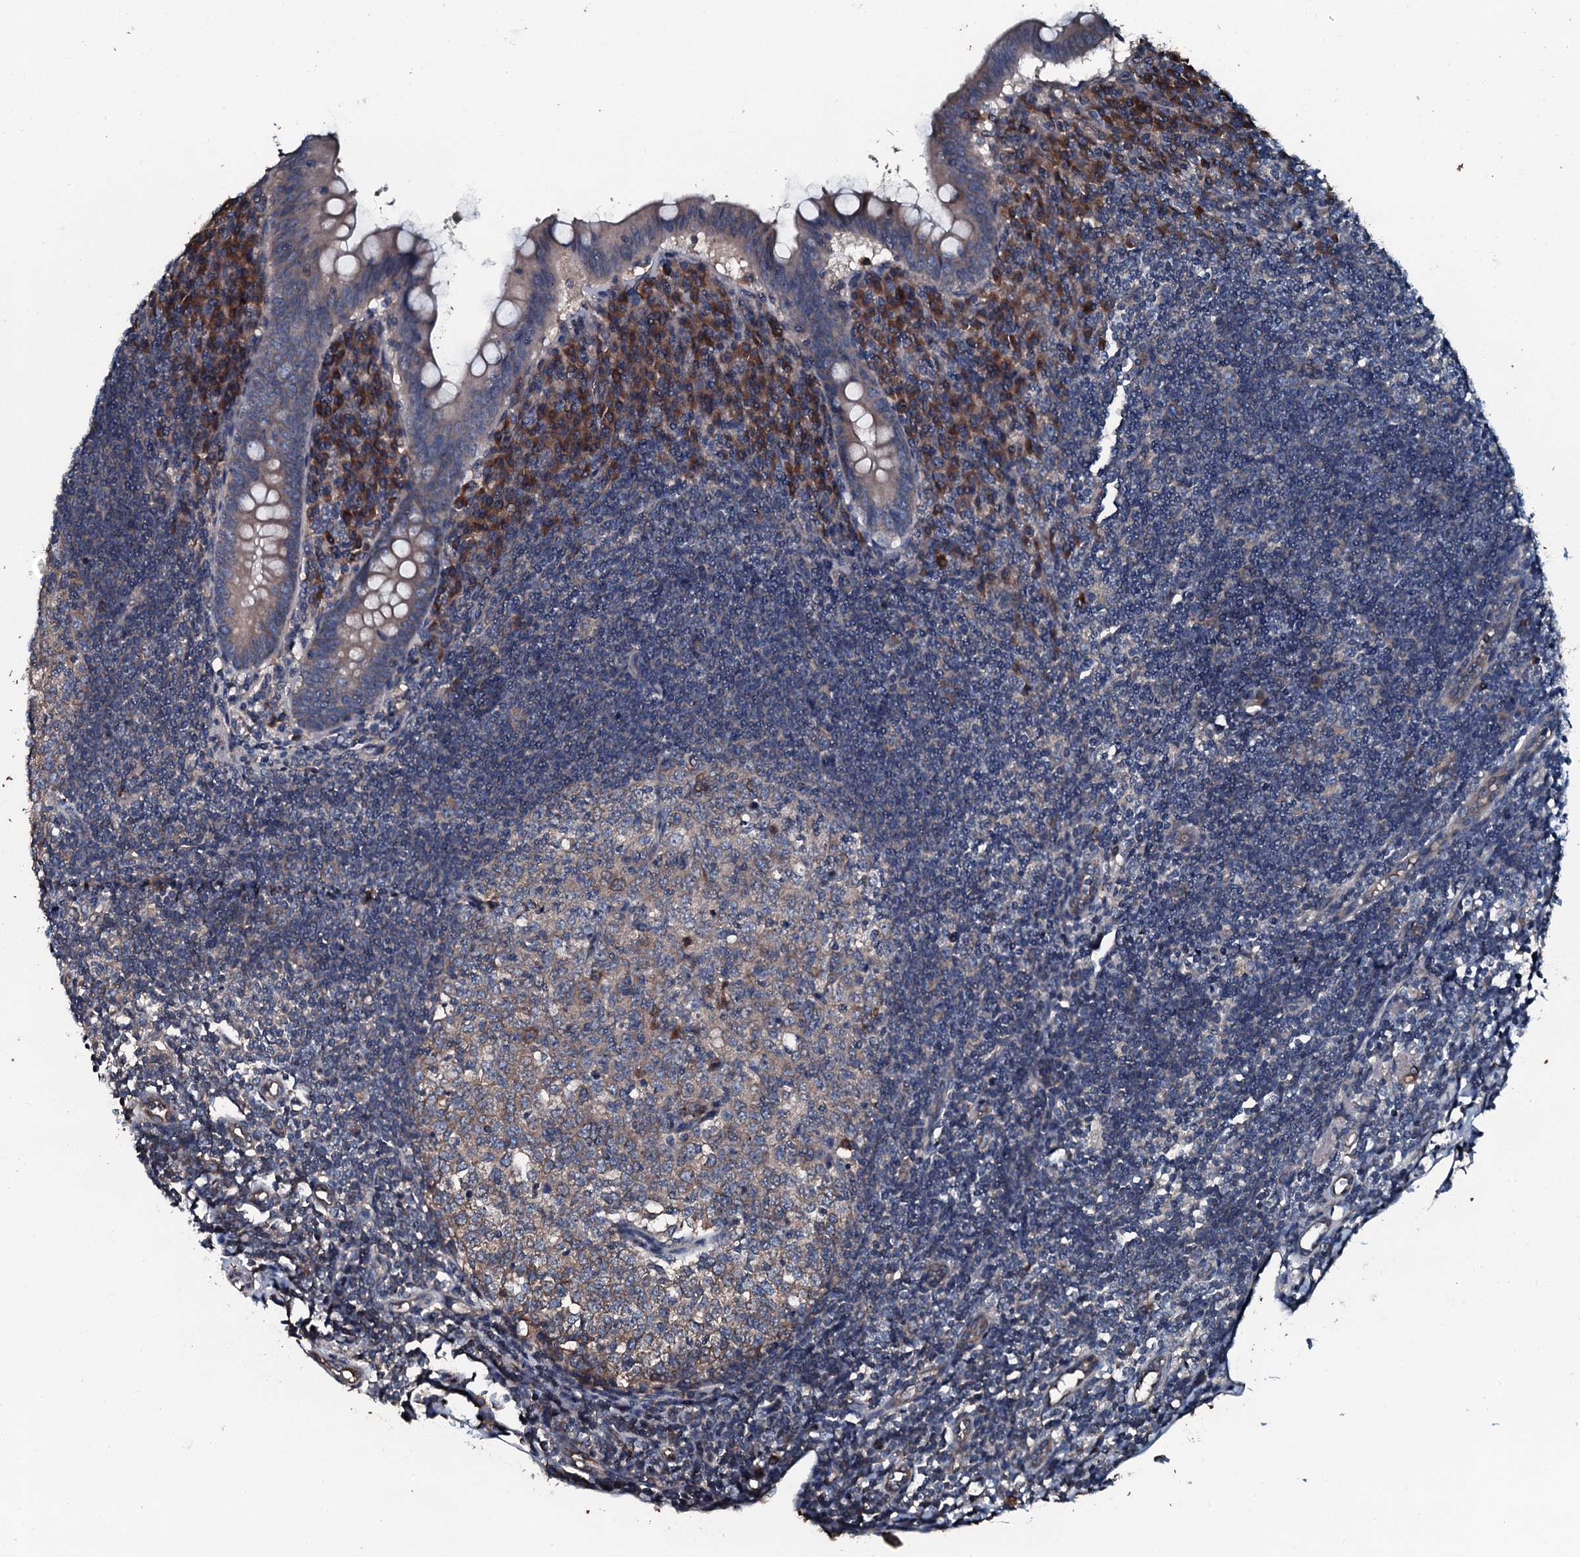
{"staining": {"intensity": "moderate", "quantity": "25%-75%", "location": "cytoplasmic/membranous"}, "tissue": "appendix", "cell_type": "Glandular cells", "image_type": "normal", "snomed": [{"axis": "morphology", "description": "Normal tissue, NOS"}, {"axis": "topography", "description": "Appendix"}], "caption": "A medium amount of moderate cytoplasmic/membranous staining is appreciated in approximately 25%-75% of glandular cells in benign appendix. Ihc stains the protein of interest in brown and the nuclei are stained blue.", "gene": "AARS1", "patient": {"sex": "female", "age": 33}}